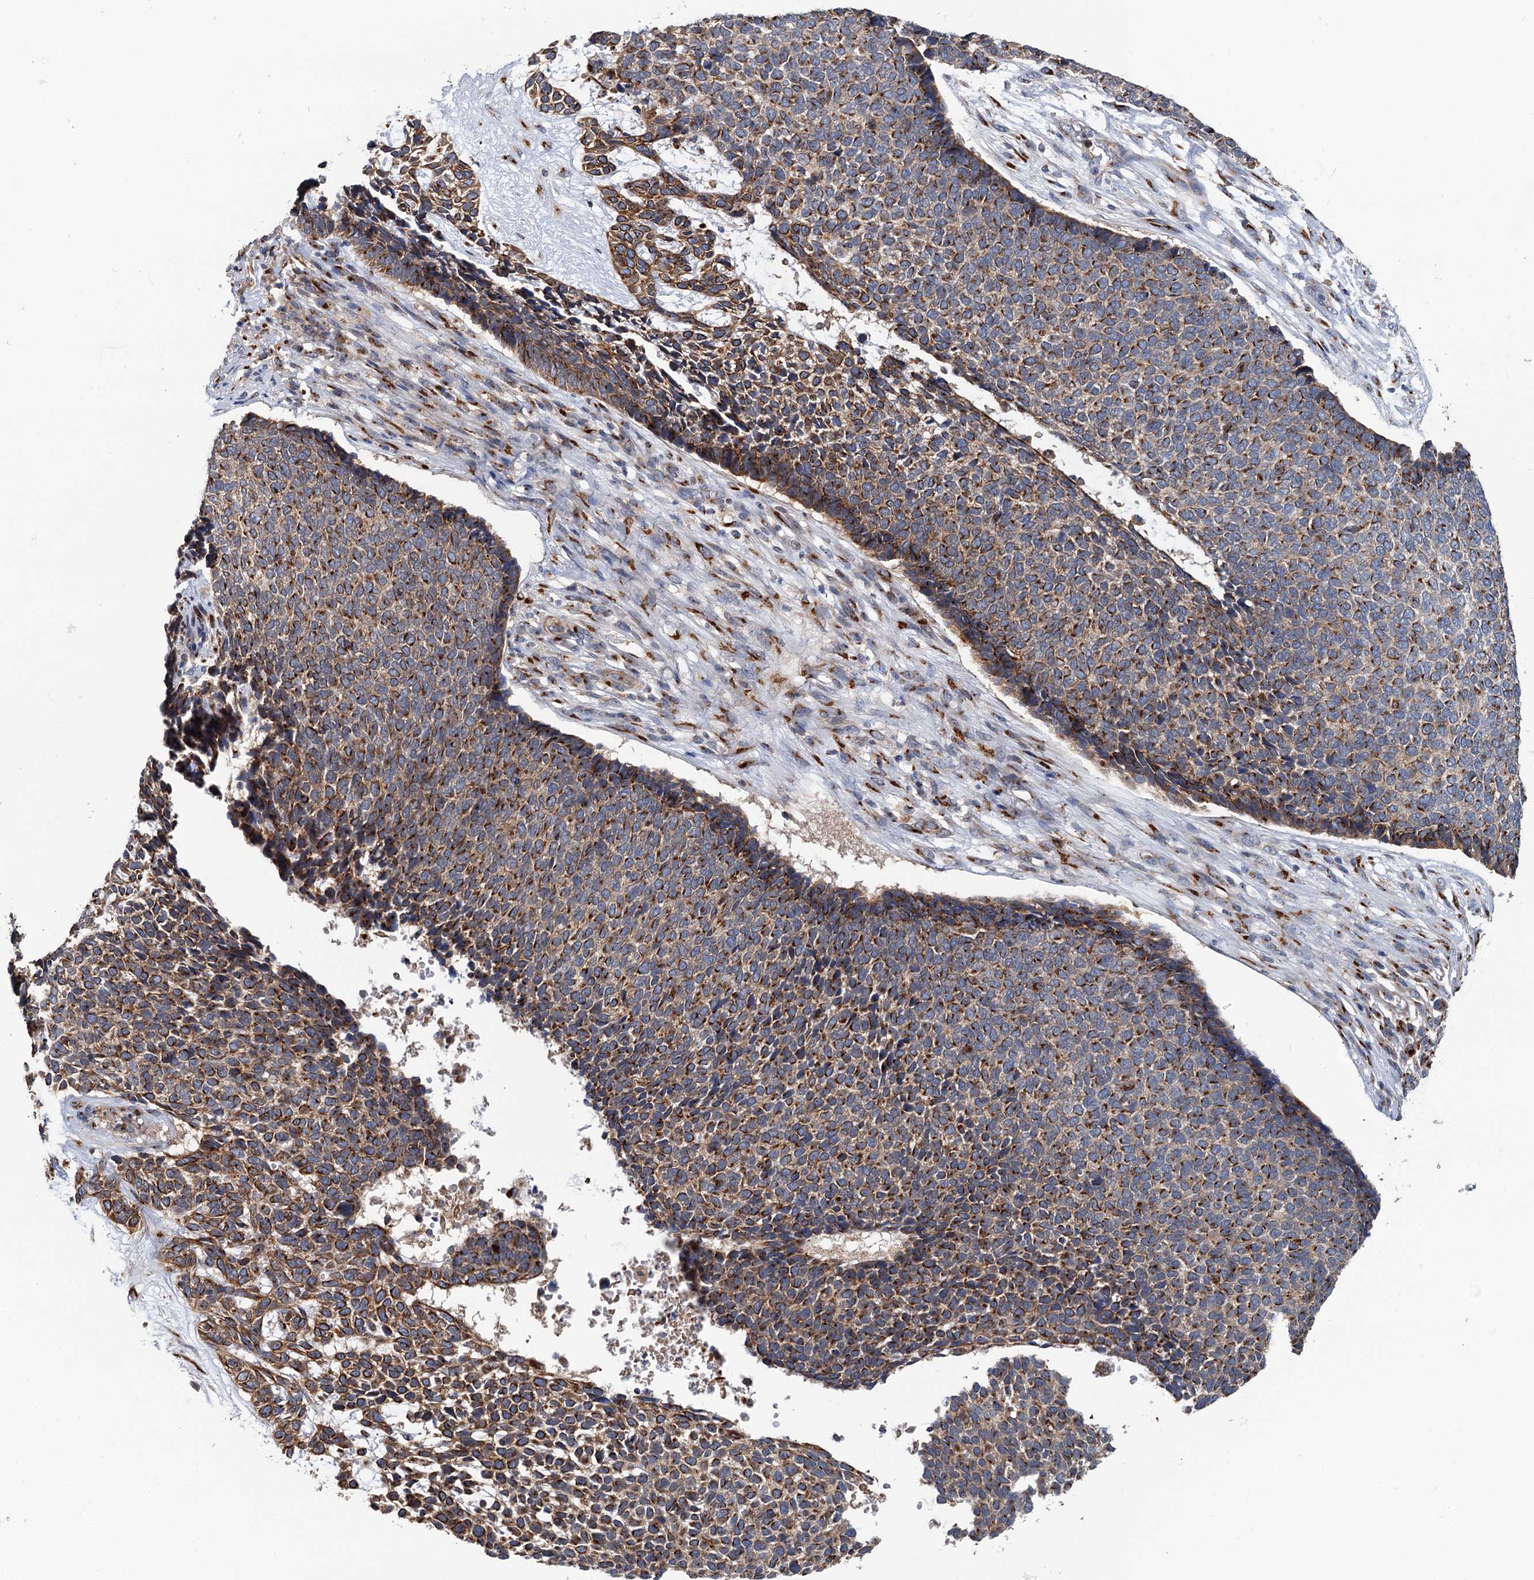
{"staining": {"intensity": "strong", "quantity": ">75%", "location": "cytoplasmic/membranous"}, "tissue": "skin cancer", "cell_type": "Tumor cells", "image_type": "cancer", "snomed": [{"axis": "morphology", "description": "Basal cell carcinoma"}, {"axis": "topography", "description": "Skin"}], "caption": "A brown stain shows strong cytoplasmic/membranous expression of a protein in human skin basal cell carcinoma tumor cells.", "gene": "BET1L", "patient": {"sex": "female", "age": 84}}